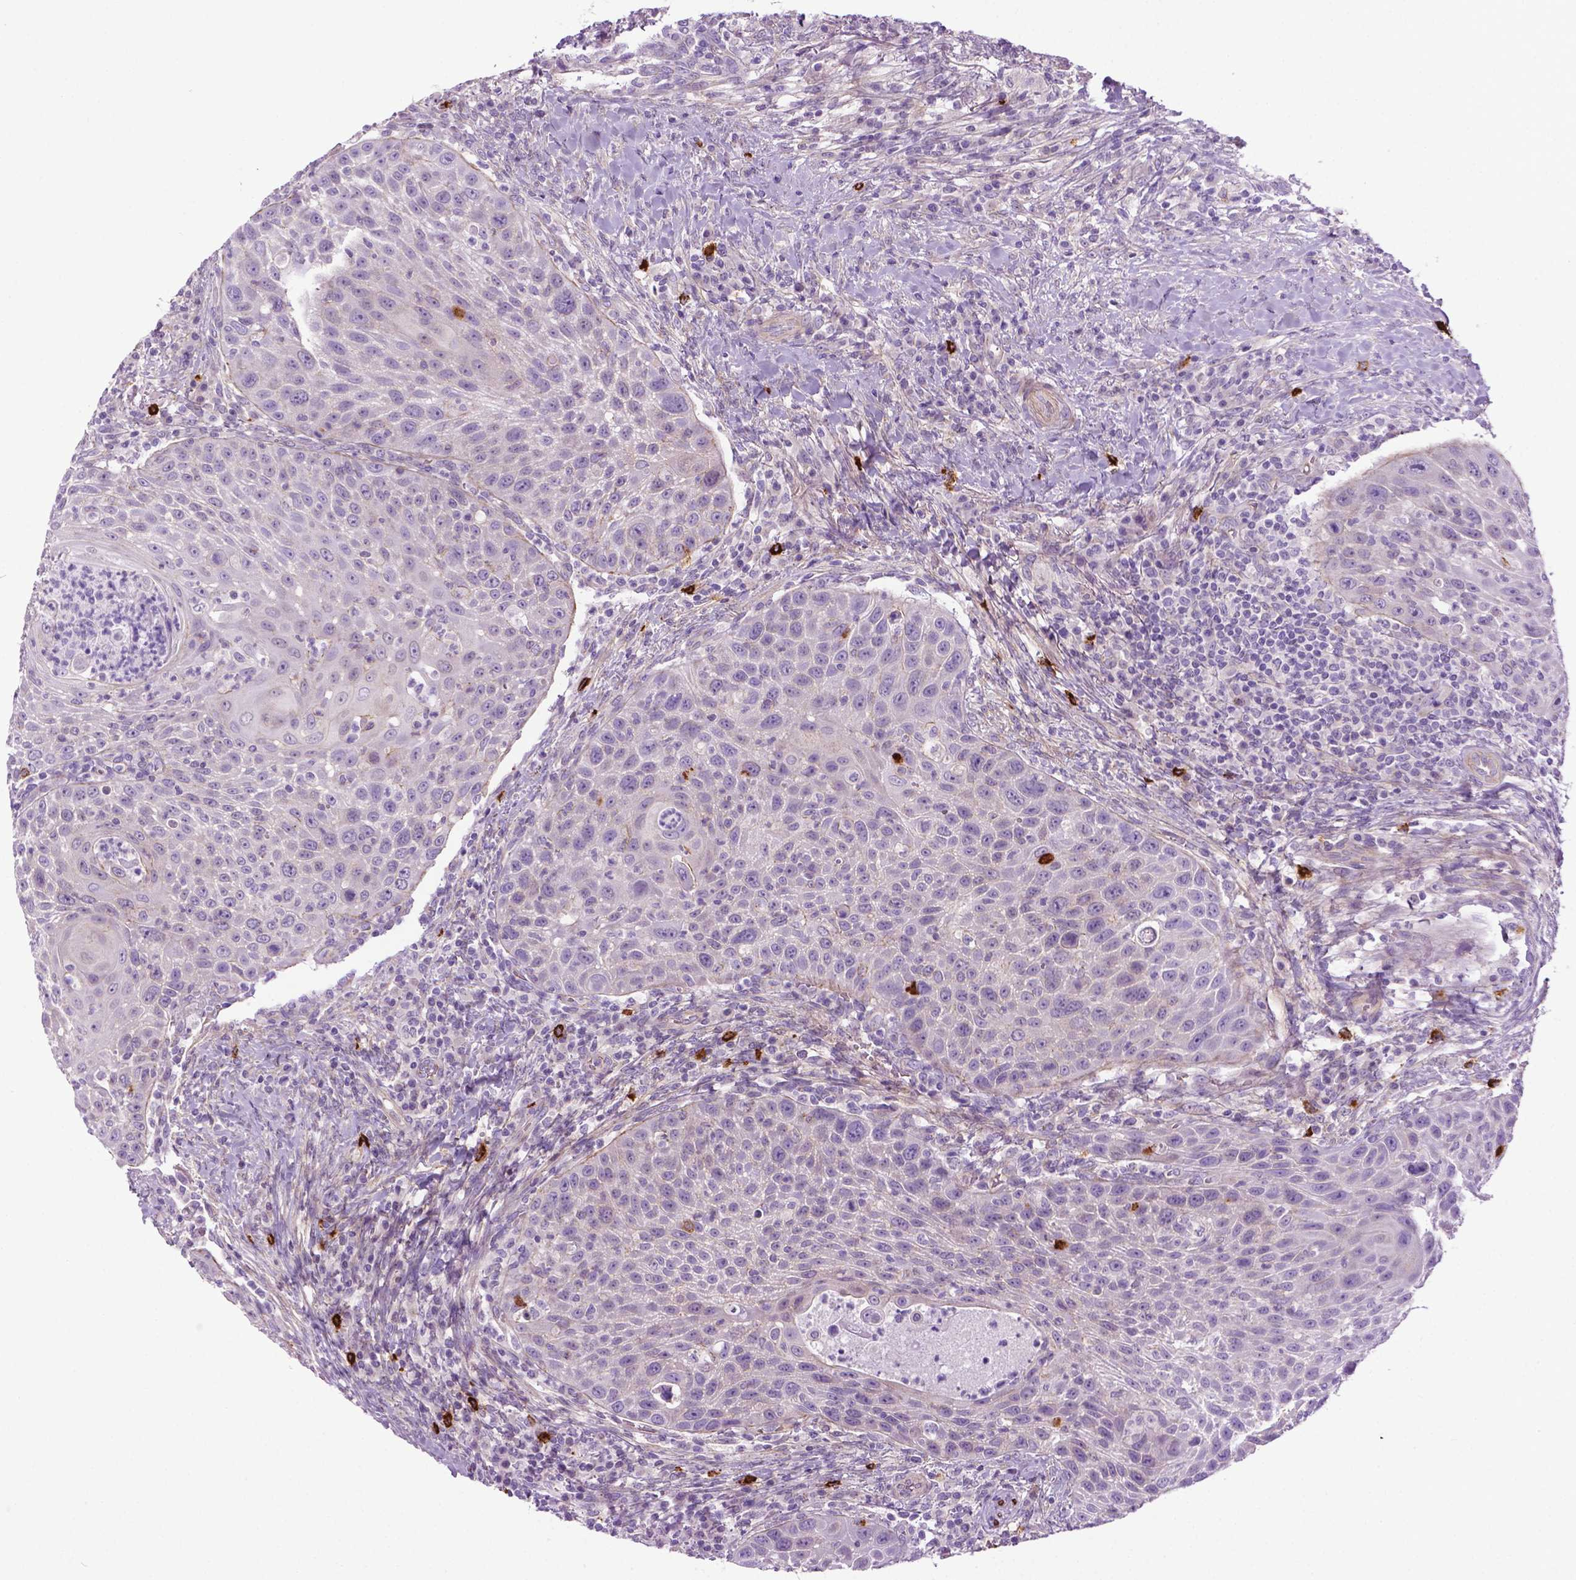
{"staining": {"intensity": "negative", "quantity": "none", "location": "none"}, "tissue": "head and neck cancer", "cell_type": "Tumor cells", "image_type": "cancer", "snomed": [{"axis": "morphology", "description": "Squamous cell carcinoma, NOS"}, {"axis": "topography", "description": "Head-Neck"}], "caption": "The immunohistochemistry image has no significant expression in tumor cells of squamous cell carcinoma (head and neck) tissue. (DAB immunohistochemistry (IHC), high magnification).", "gene": "SPECC1L", "patient": {"sex": "male", "age": 69}}